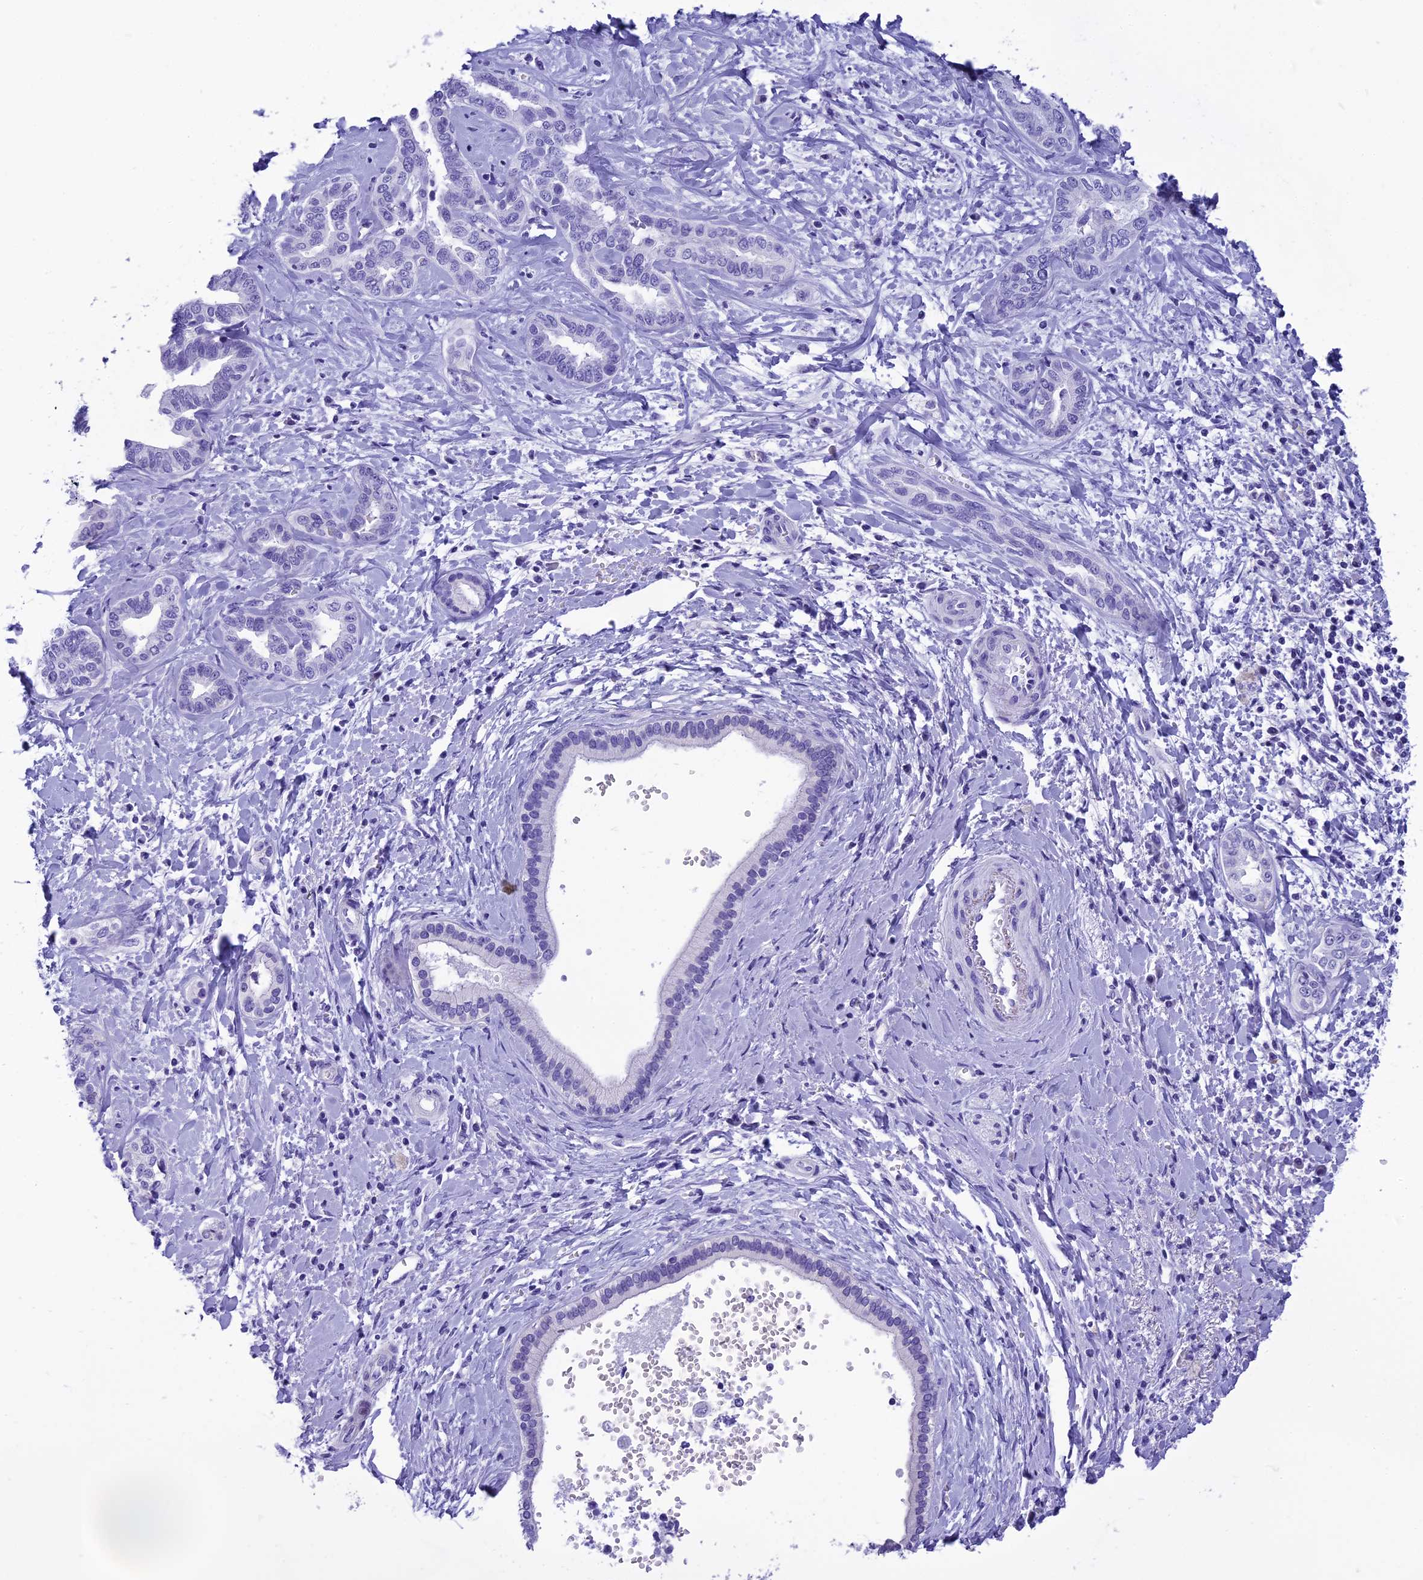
{"staining": {"intensity": "negative", "quantity": "none", "location": "none"}, "tissue": "liver cancer", "cell_type": "Tumor cells", "image_type": "cancer", "snomed": [{"axis": "morphology", "description": "Cholangiocarcinoma"}, {"axis": "topography", "description": "Liver"}], "caption": "Image shows no significant protein positivity in tumor cells of liver cholangiocarcinoma. (DAB immunohistochemistry visualized using brightfield microscopy, high magnification).", "gene": "KCTD14", "patient": {"sex": "female", "age": 77}}